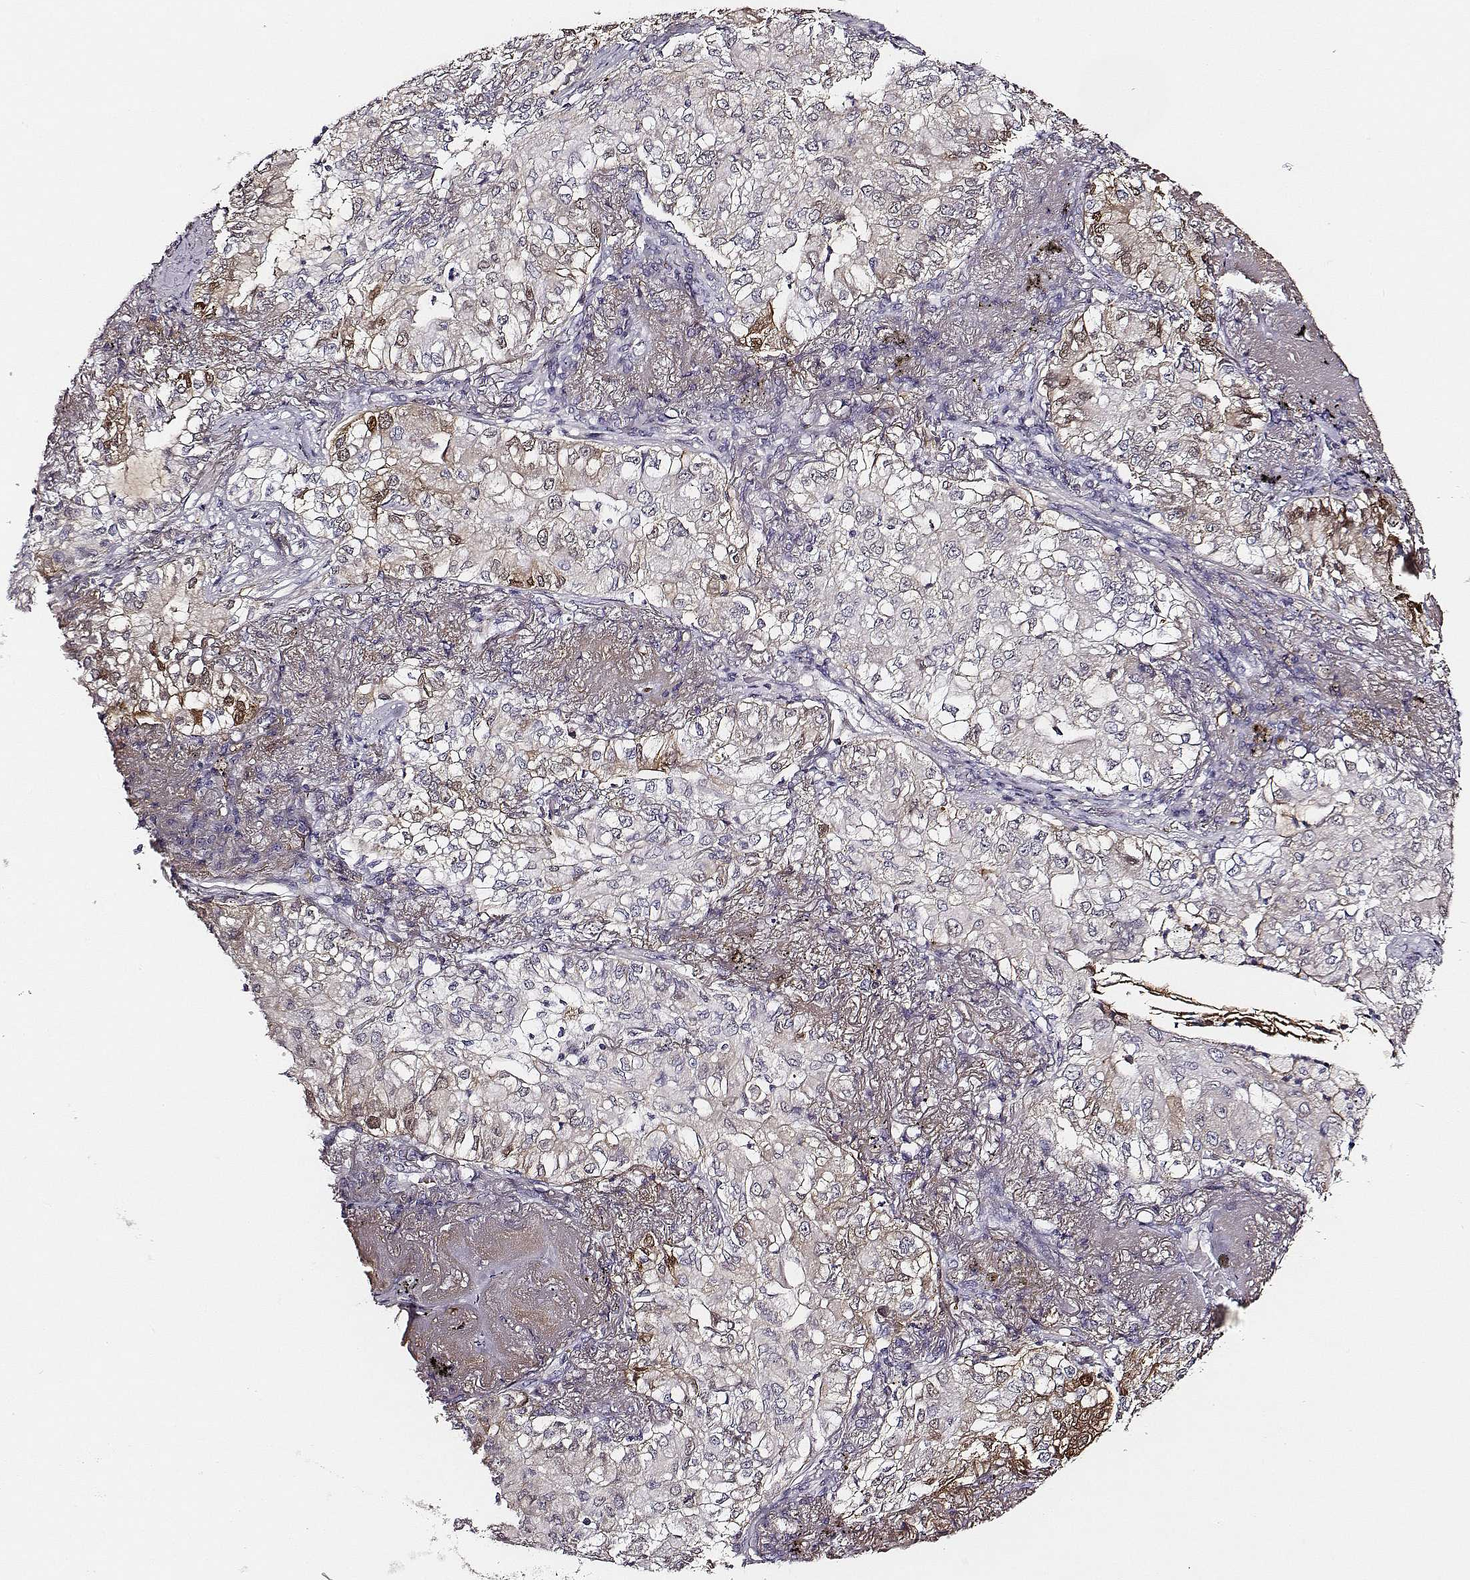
{"staining": {"intensity": "weak", "quantity": "<25%", "location": "cytoplasmic/membranous"}, "tissue": "lung cancer", "cell_type": "Tumor cells", "image_type": "cancer", "snomed": [{"axis": "morphology", "description": "Adenocarcinoma, NOS"}, {"axis": "topography", "description": "Lung"}], "caption": "Tumor cells are negative for brown protein staining in adenocarcinoma (lung). The staining is performed using DAB brown chromogen with nuclei counter-stained in using hematoxylin.", "gene": "TF", "patient": {"sex": "female", "age": 73}}